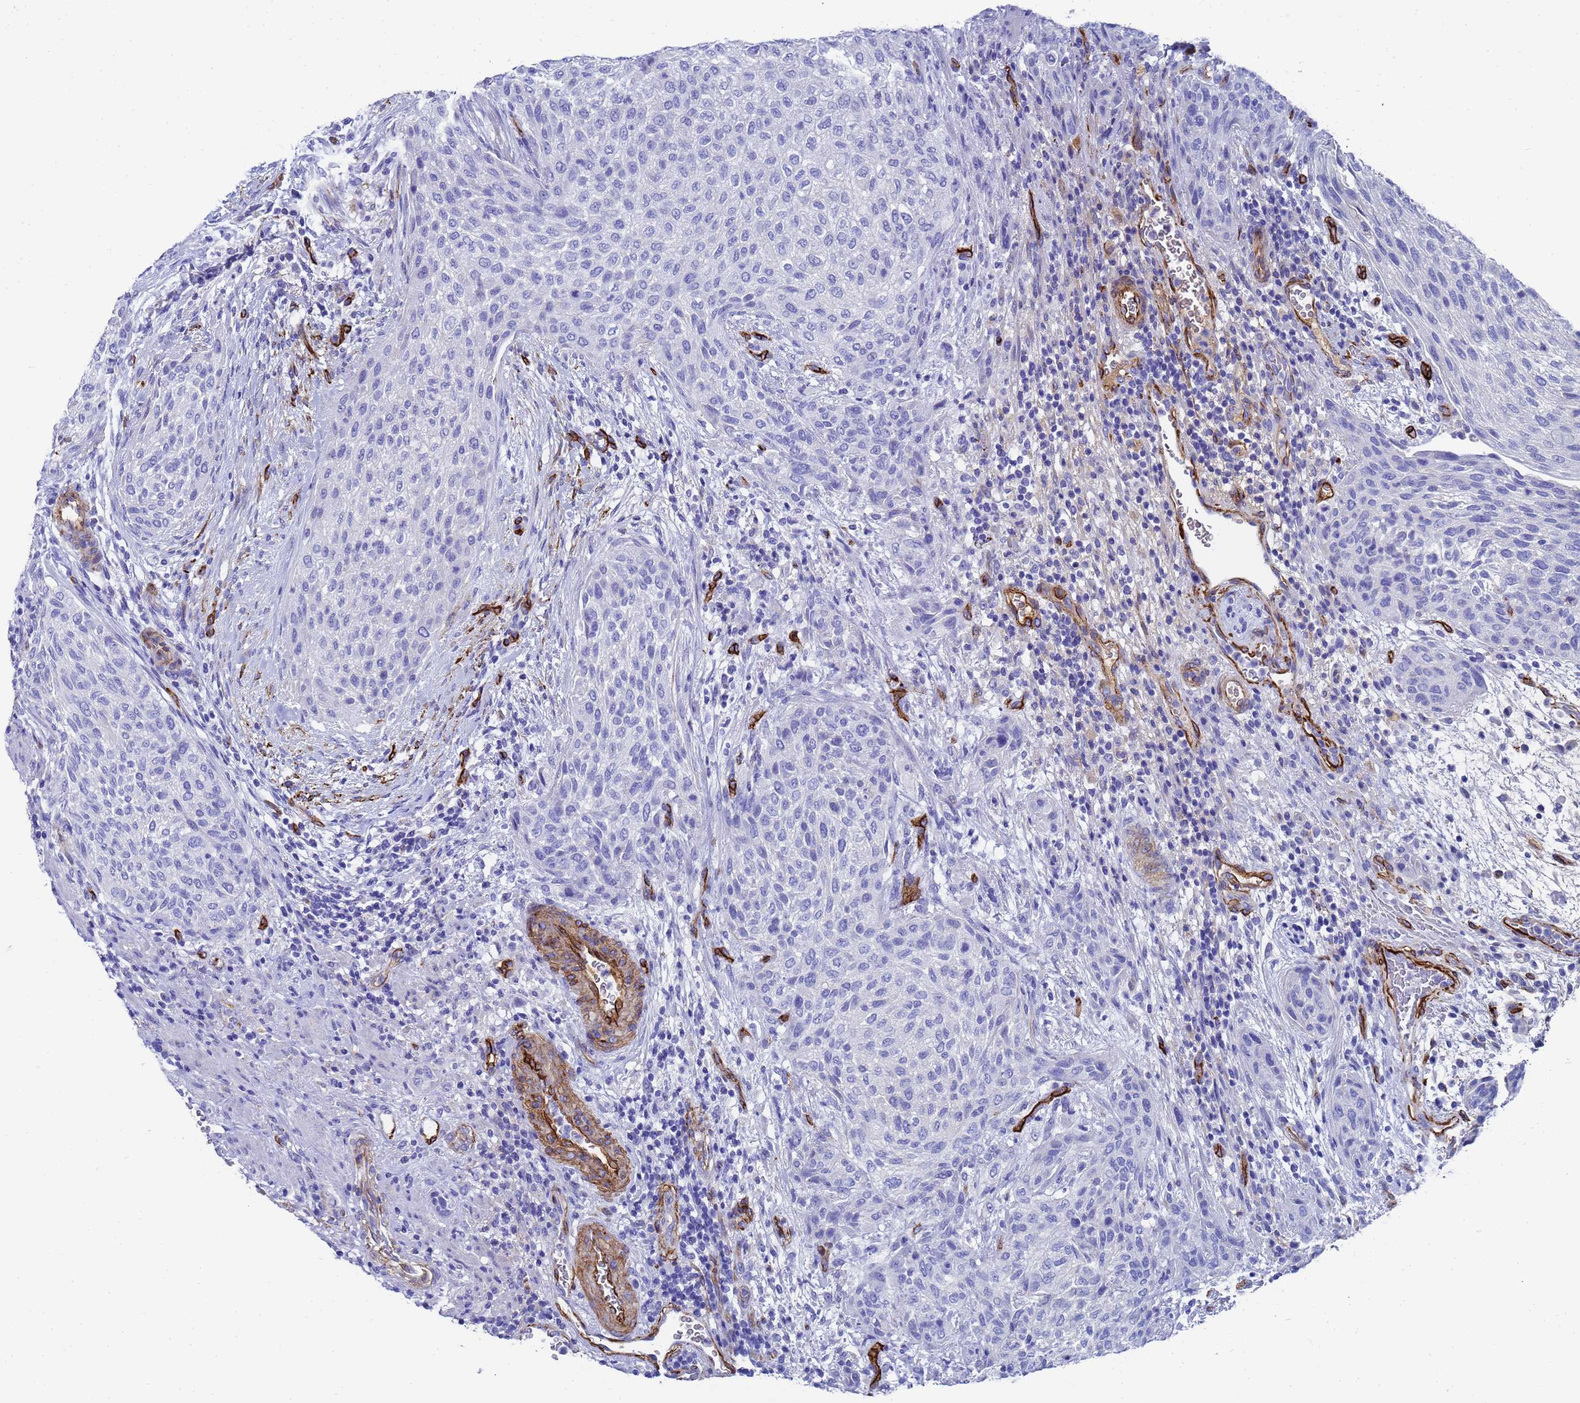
{"staining": {"intensity": "negative", "quantity": "none", "location": "none"}, "tissue": "urothelial cancer", "cell_type": "Tumor cells", "image_type": "cancer", "snomed": [{"axis": "morphology", "description": "Urothelial carcinoma, High grade"}, {"axis": "topography", "description": "Urinary bladder"}], "caption": "DAB (3,3'-diaminobenzidine) immunohistochemical staining of urothelial cancer reveals no significant staining in tumor cells.", "gene": "ADIPOQ", "patient": {"sex": "male", "age": 35}}